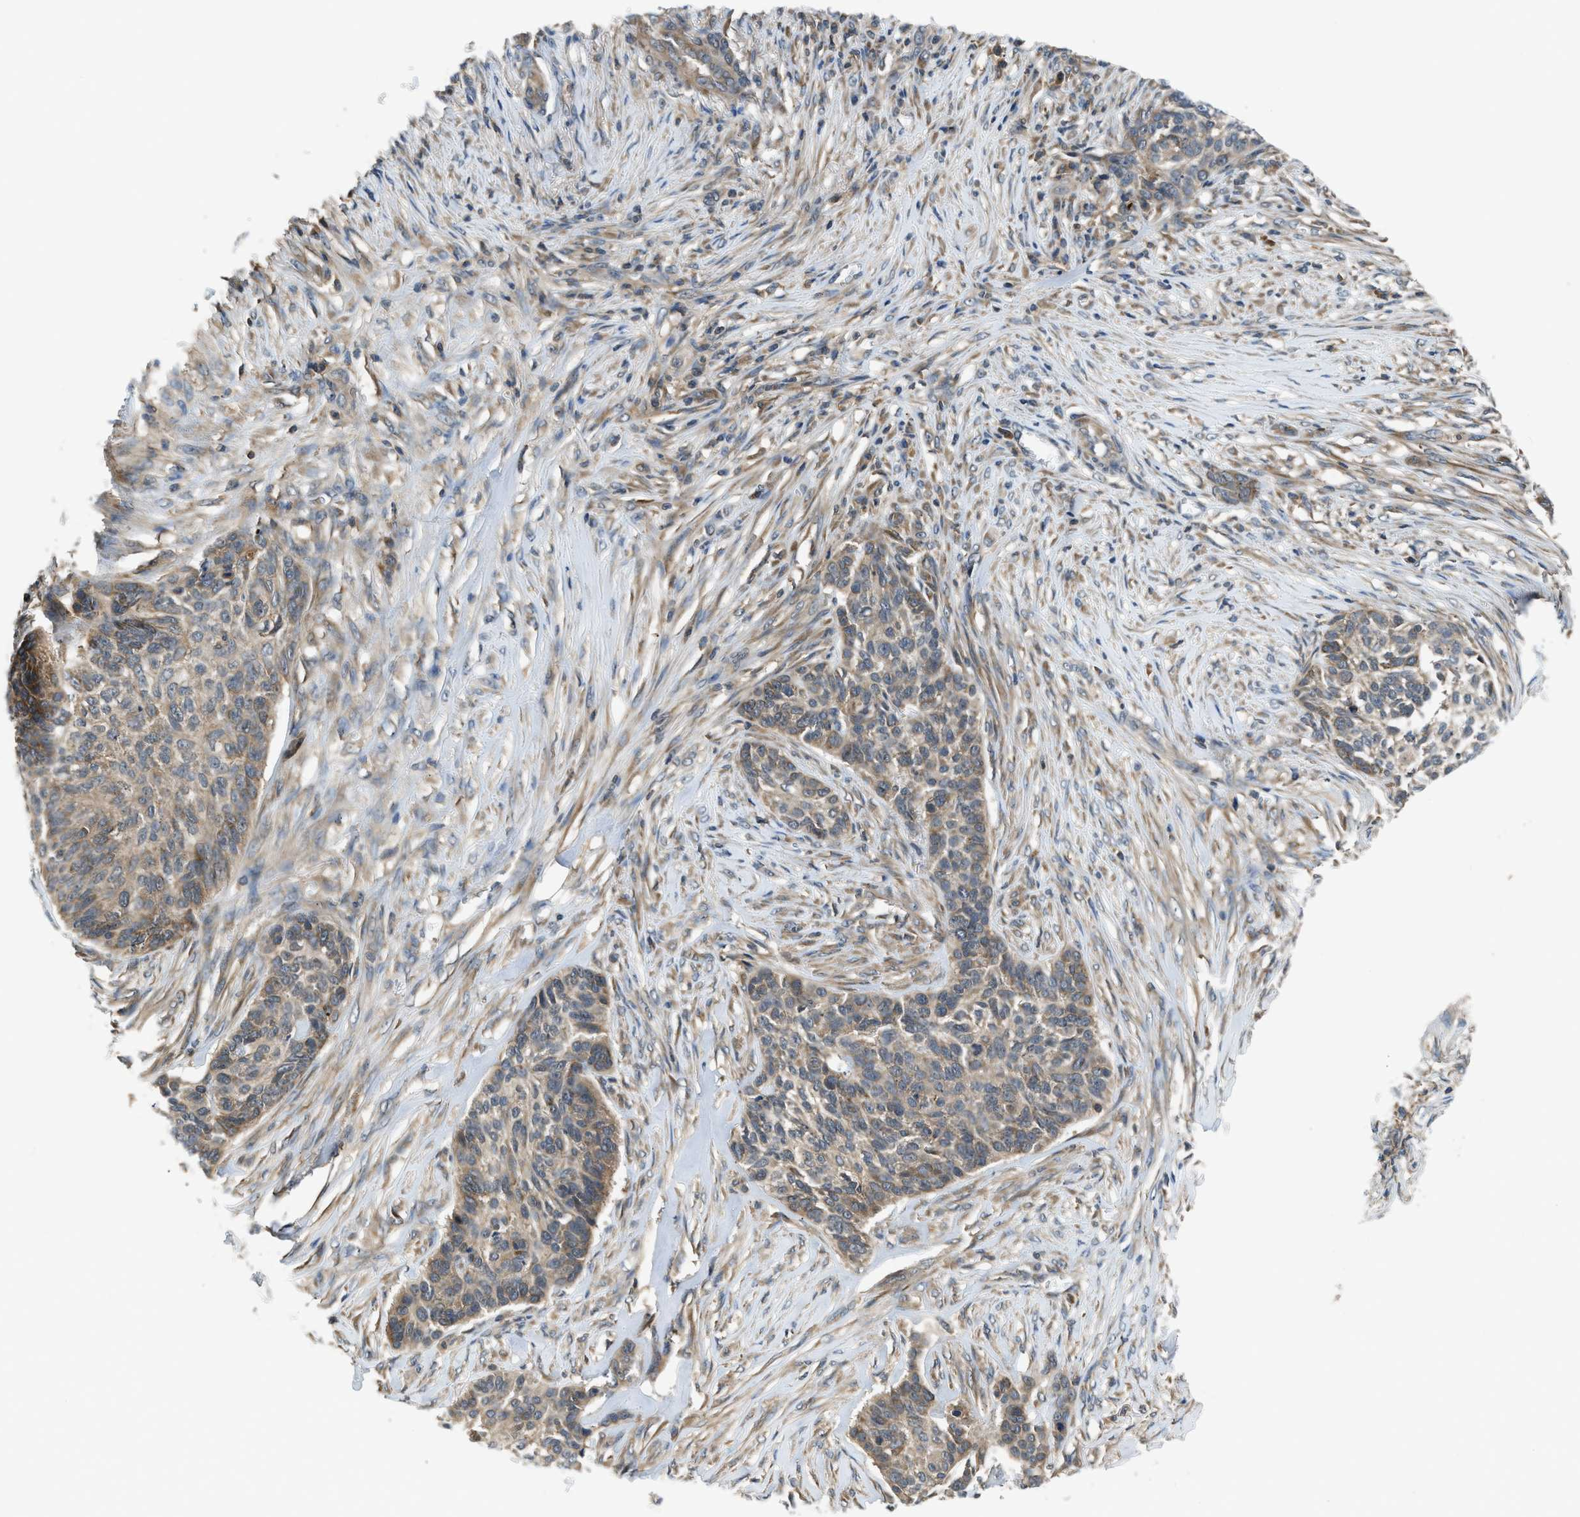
{"staining": {"intensity": "moderate", "quantity": "25%-75%", "location": "cytoplasmic/membranous"}, "tissue": "skin cancer", "cell_type": "Tumor cells", "image_type": "cancer", "snomed": [{"axis": "morphology", "description": "Basal cell carcinoma"}, {"axis": "topography", "description": "Skin"}], "caption": "Moderate cytoplasmic/membranous staining is present in approximately 25%-75% of tumor cells in skin basal cell carcinoma. The staining is performed using DAB brown chromogen to label protein expression. The nuclei are counter-stained blue using hematoxylin.", "gene": "PAFAH2", "patient": {"sex": "male", "age": 85}}